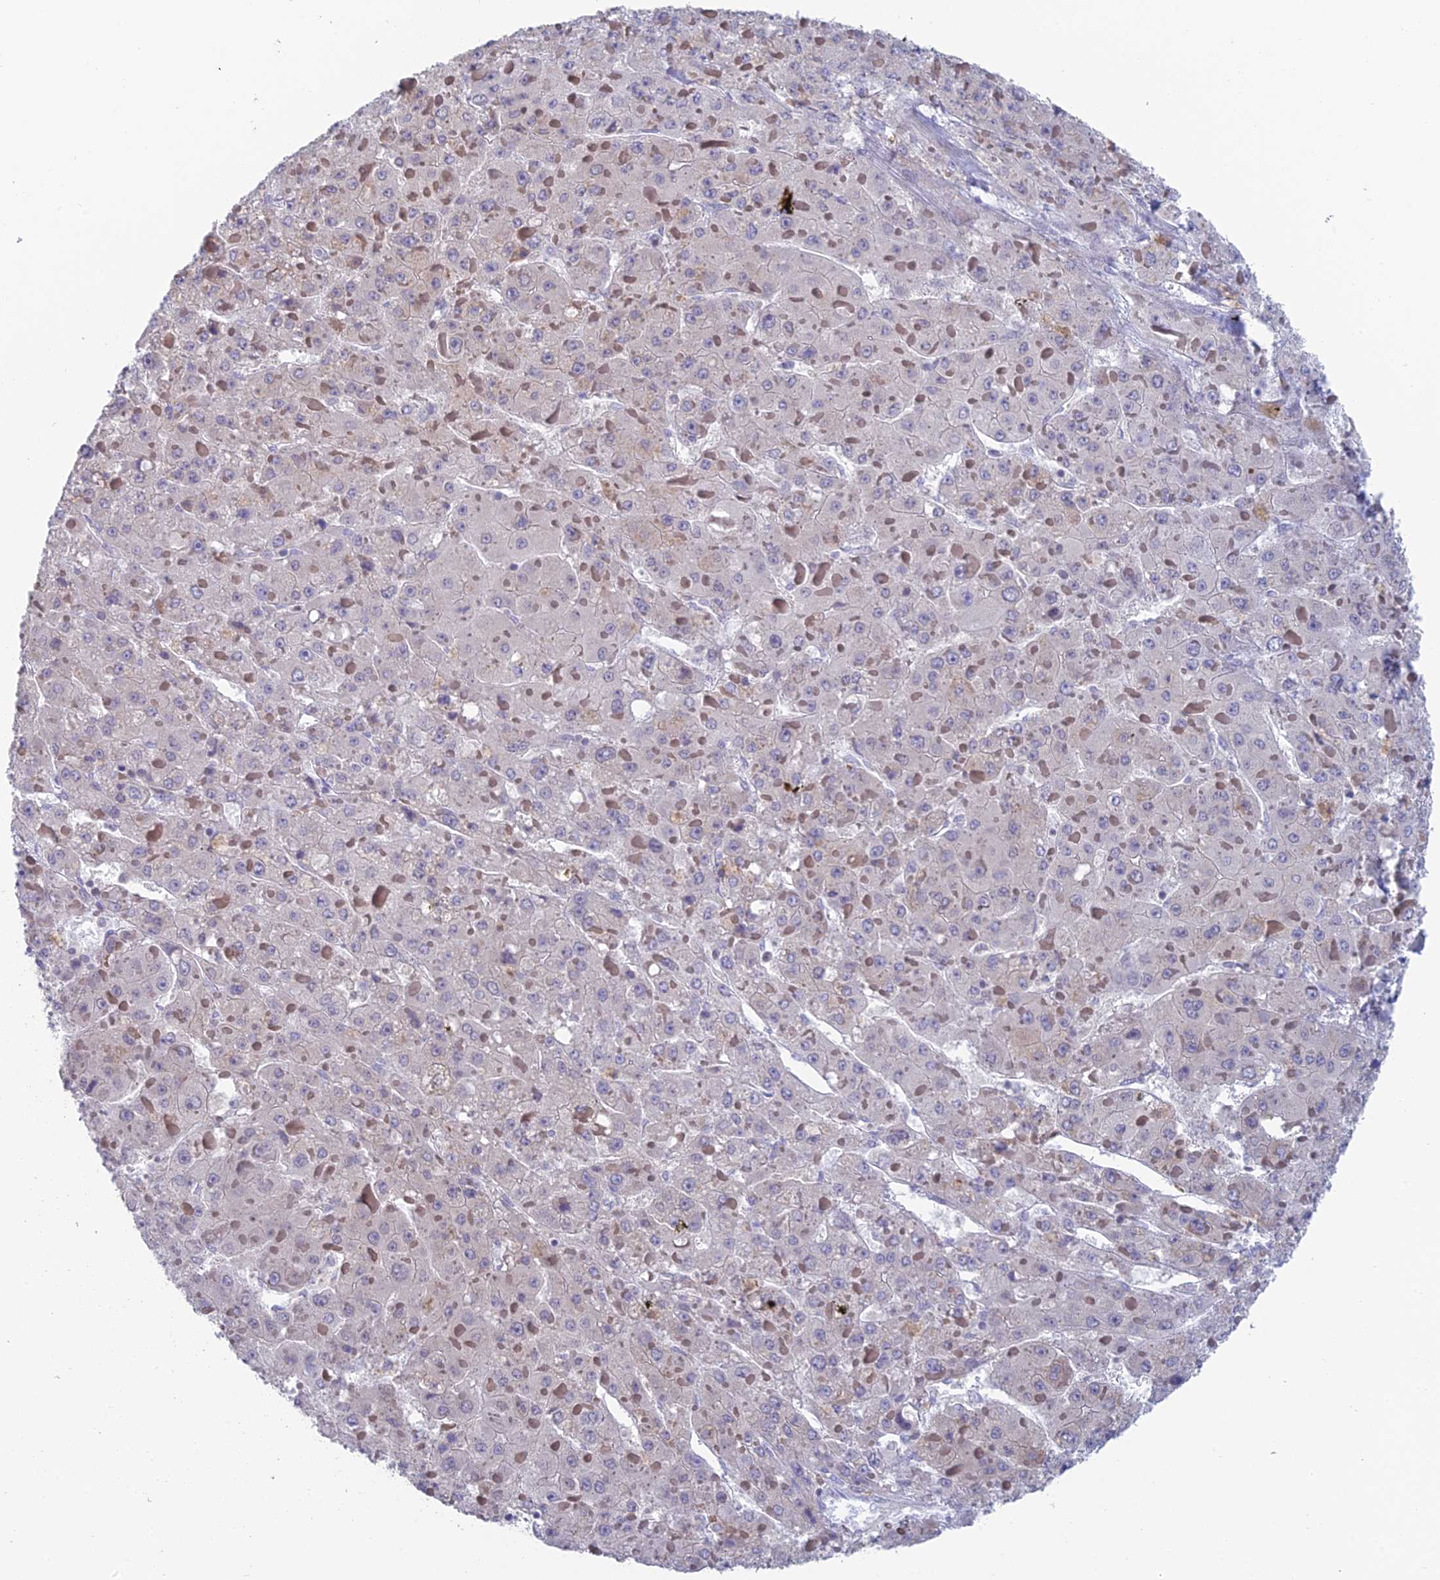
{"staining": {"intensity": "negative", "quantity": "none", "location": "none"}, "tissue": "liver cancer", "cell_type": "Tumor cells", "image_type": "cancer", "snomed": [{"axis": "morphology", "description": "Carcinoma, Hepatocellular, NOS"}, {"axis": "topography", "description": "Liver"}], "caption": "Liver cancer was stained to show a protein in brown. There is no significant positivity in tumor cells. The staining is performed using DAB brown chromogen with nuclei counter-stained in using hematoxylin.", "gene": "REXO5", "patient": {"sex": "female", "age": 73}}